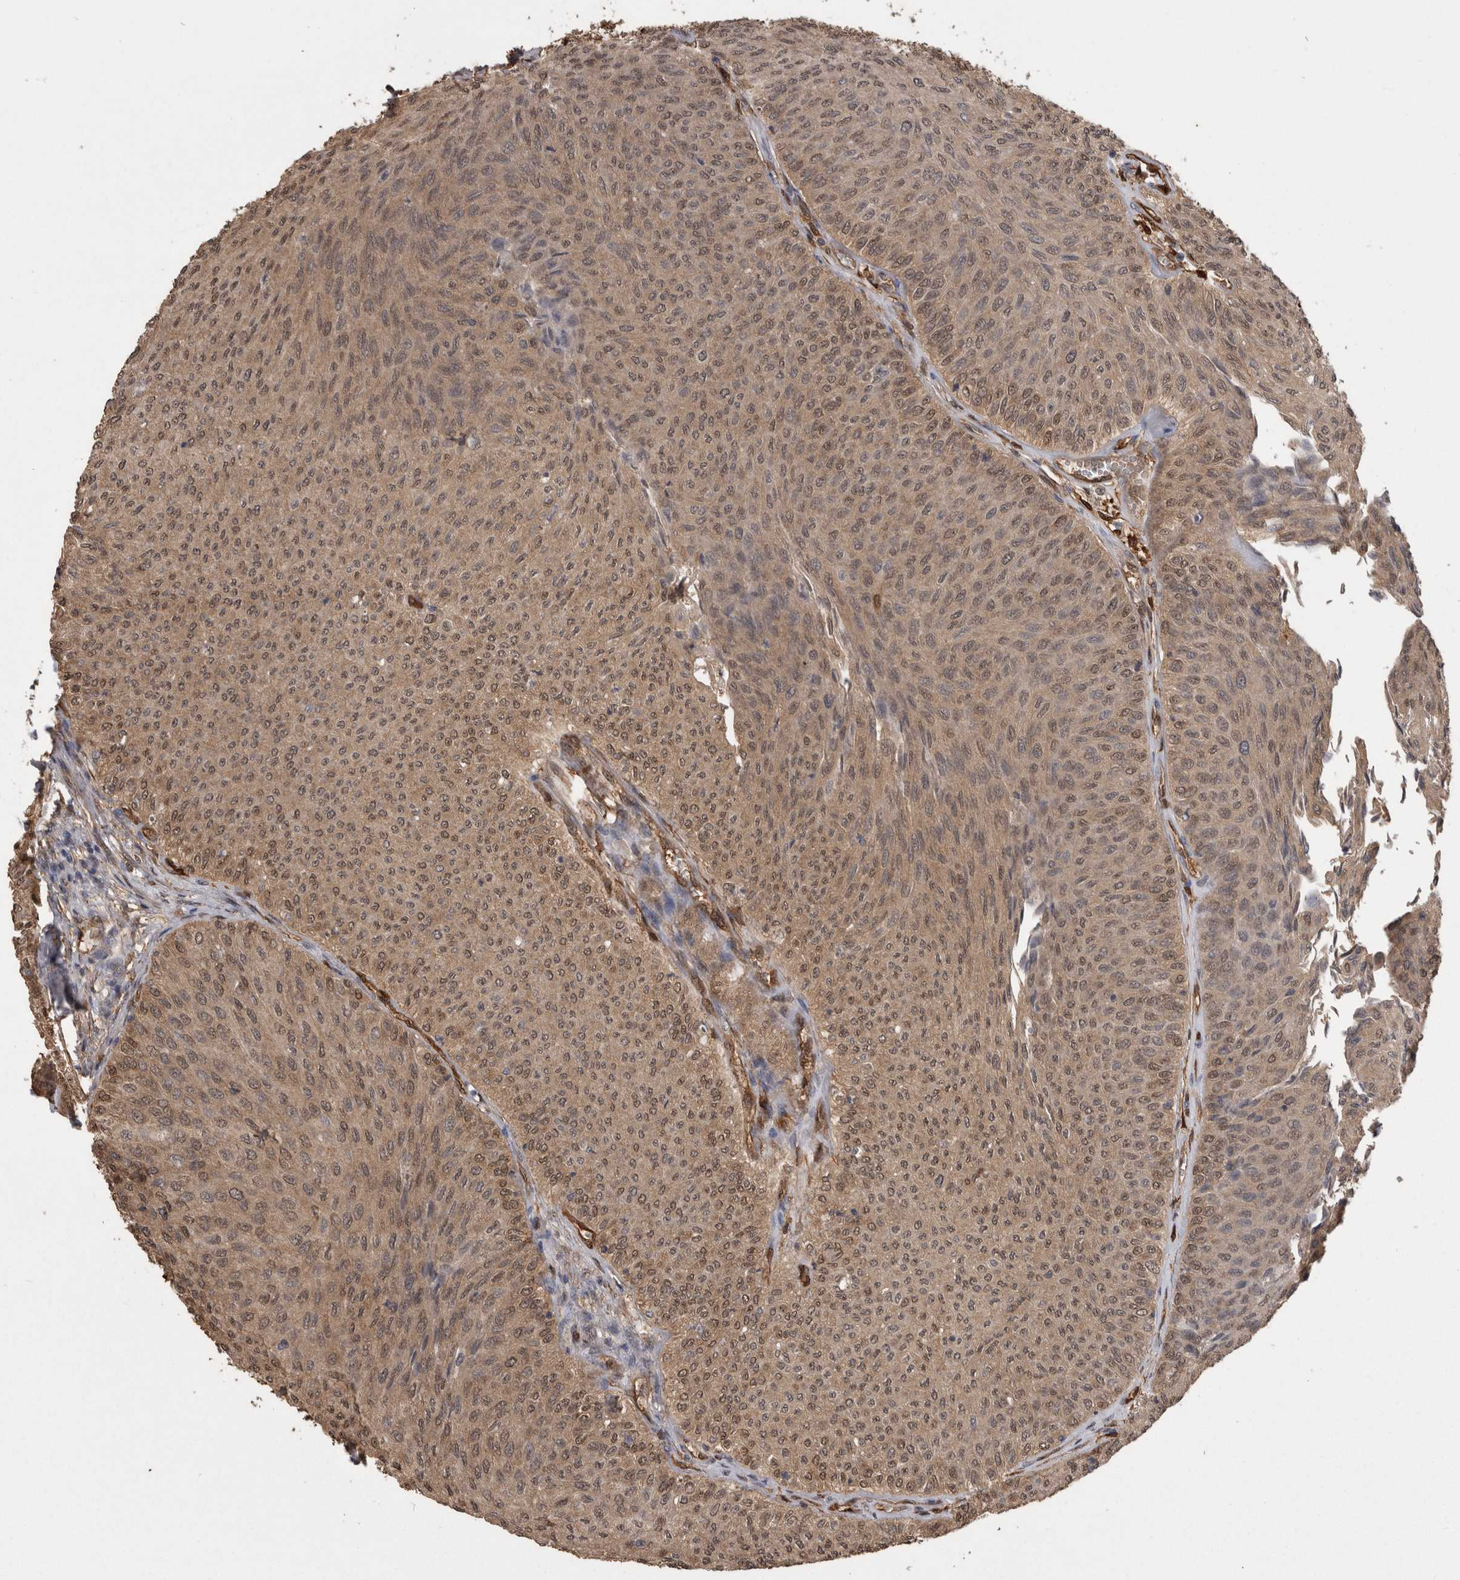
{"staining": {"intensity": "weak", "quantity": ">75%", "location": "cytoplasmic/membranous,nuclear"}, "tissue": "urothelial cancer", "cell_type": "Tumor cells", "image_type": "cancer", "snomed": [{"axis": "morphology", "description": "Urothelial carcinoma, Low grade"}, {"axis": "topography", "description": "Urinary bladder"}], "caption": "Protein staining demonstrates weak cytoplasmic/membranous and nuclear expression in approximately >75% of tumor cells in urothelial carcinoma (low-grade). The protein of interest is shown in brown color, while the nuclei are stained blue.", "gene": "LXN", "patient": {"sex": "male", "age": 78}}